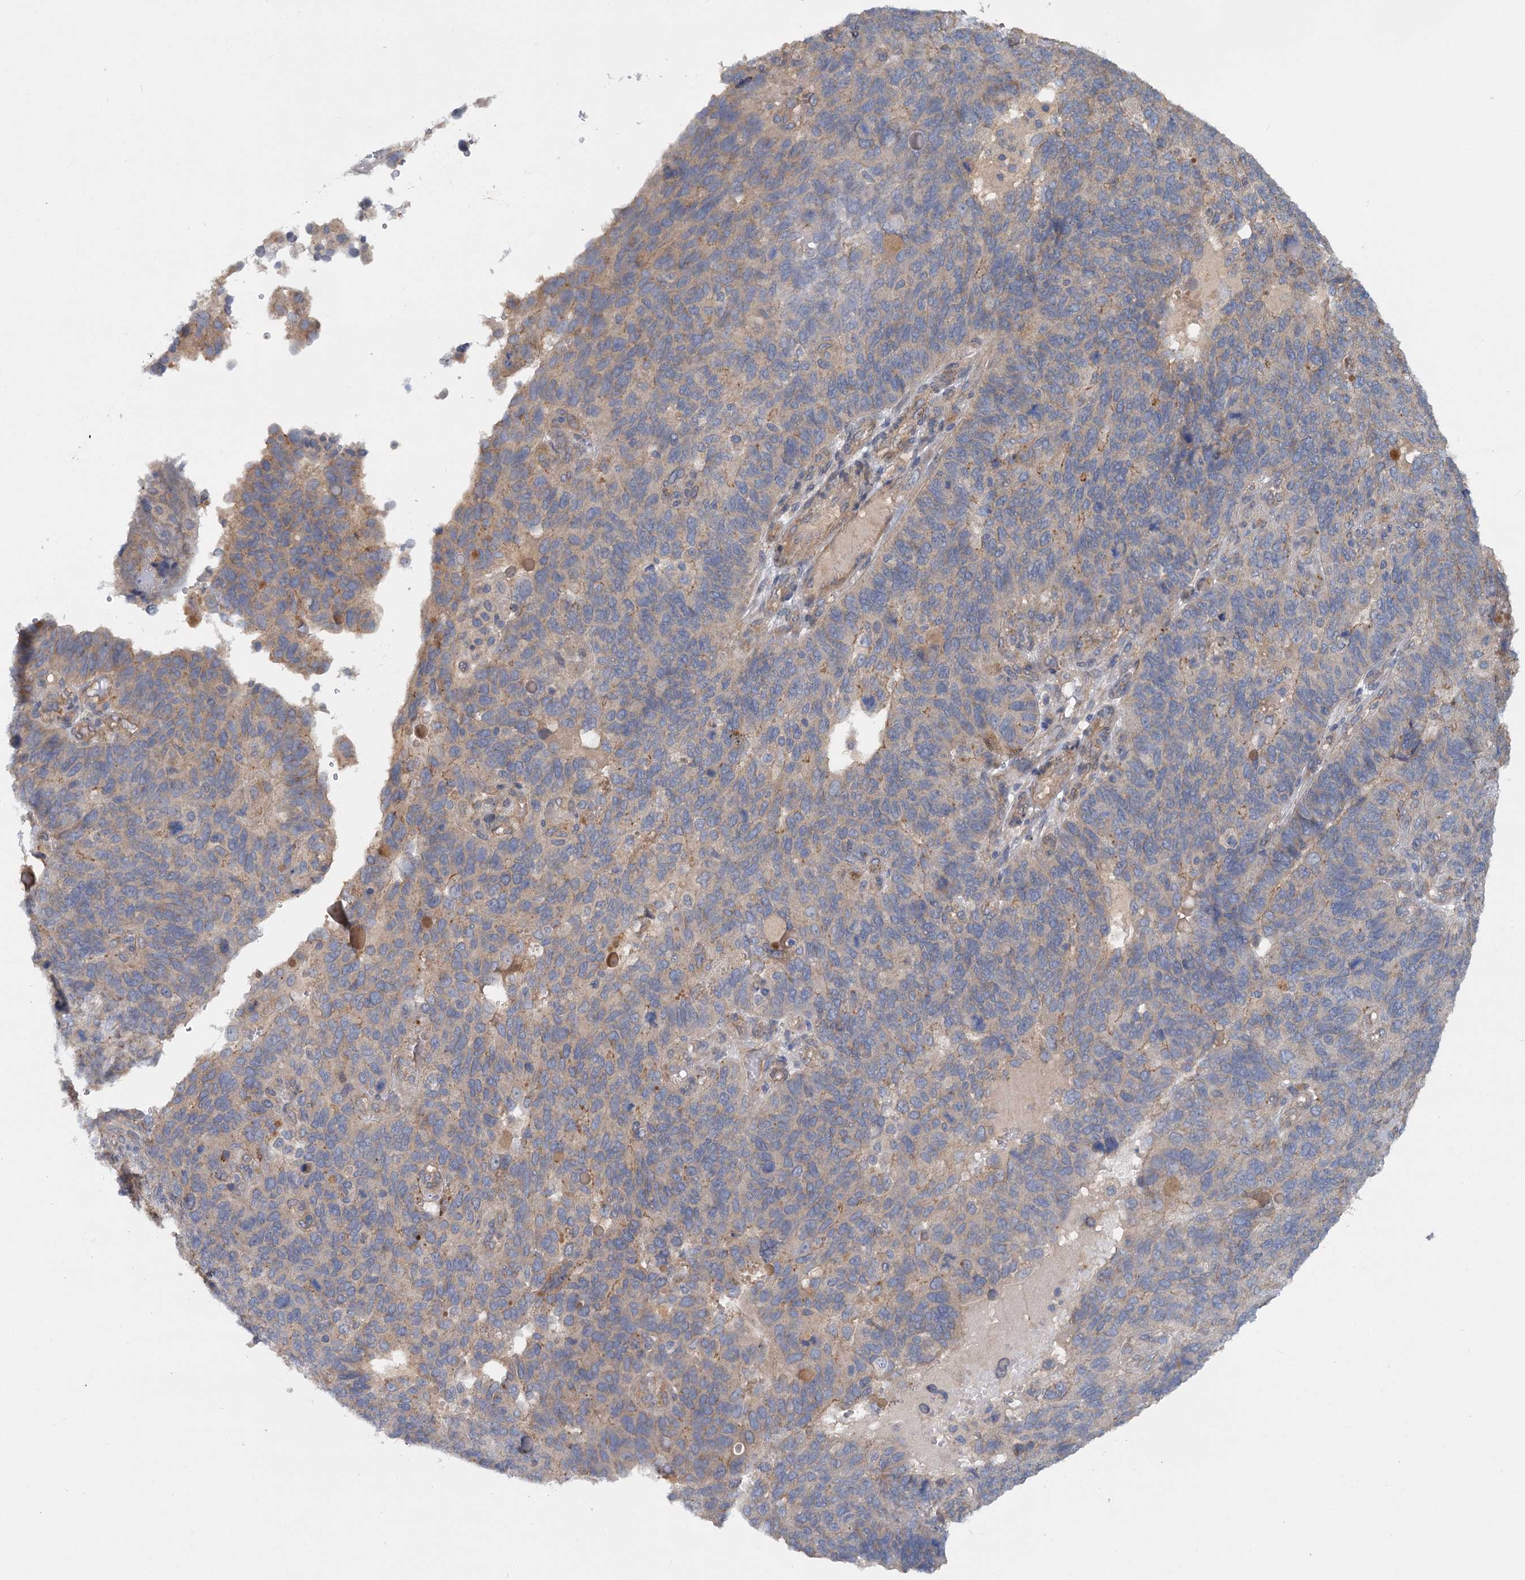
{"staining": {"intensity": "weak", "quantity": "25%-75%", "location": "cytoplasmic/membranous"}, "tissue": "endometrial cancer", "cell_type": "Tumor cells", "image_type": "cancer", "snomed": [{"axis": "morphology", "description": "Adenocarcinoma, NOS"}, {"axis": "topography", "description": "Endometrium"}], "caption": "A high-resolution micrograph shows immunohistochemistry (IHC) staining of endometrial cancer, which exhibits weak cytoplasmic/membranous positivity in approximately 25%-75% of tumor cells.", "gene": "ZNF324", "patient": {"sex": "female", "age": 66}}